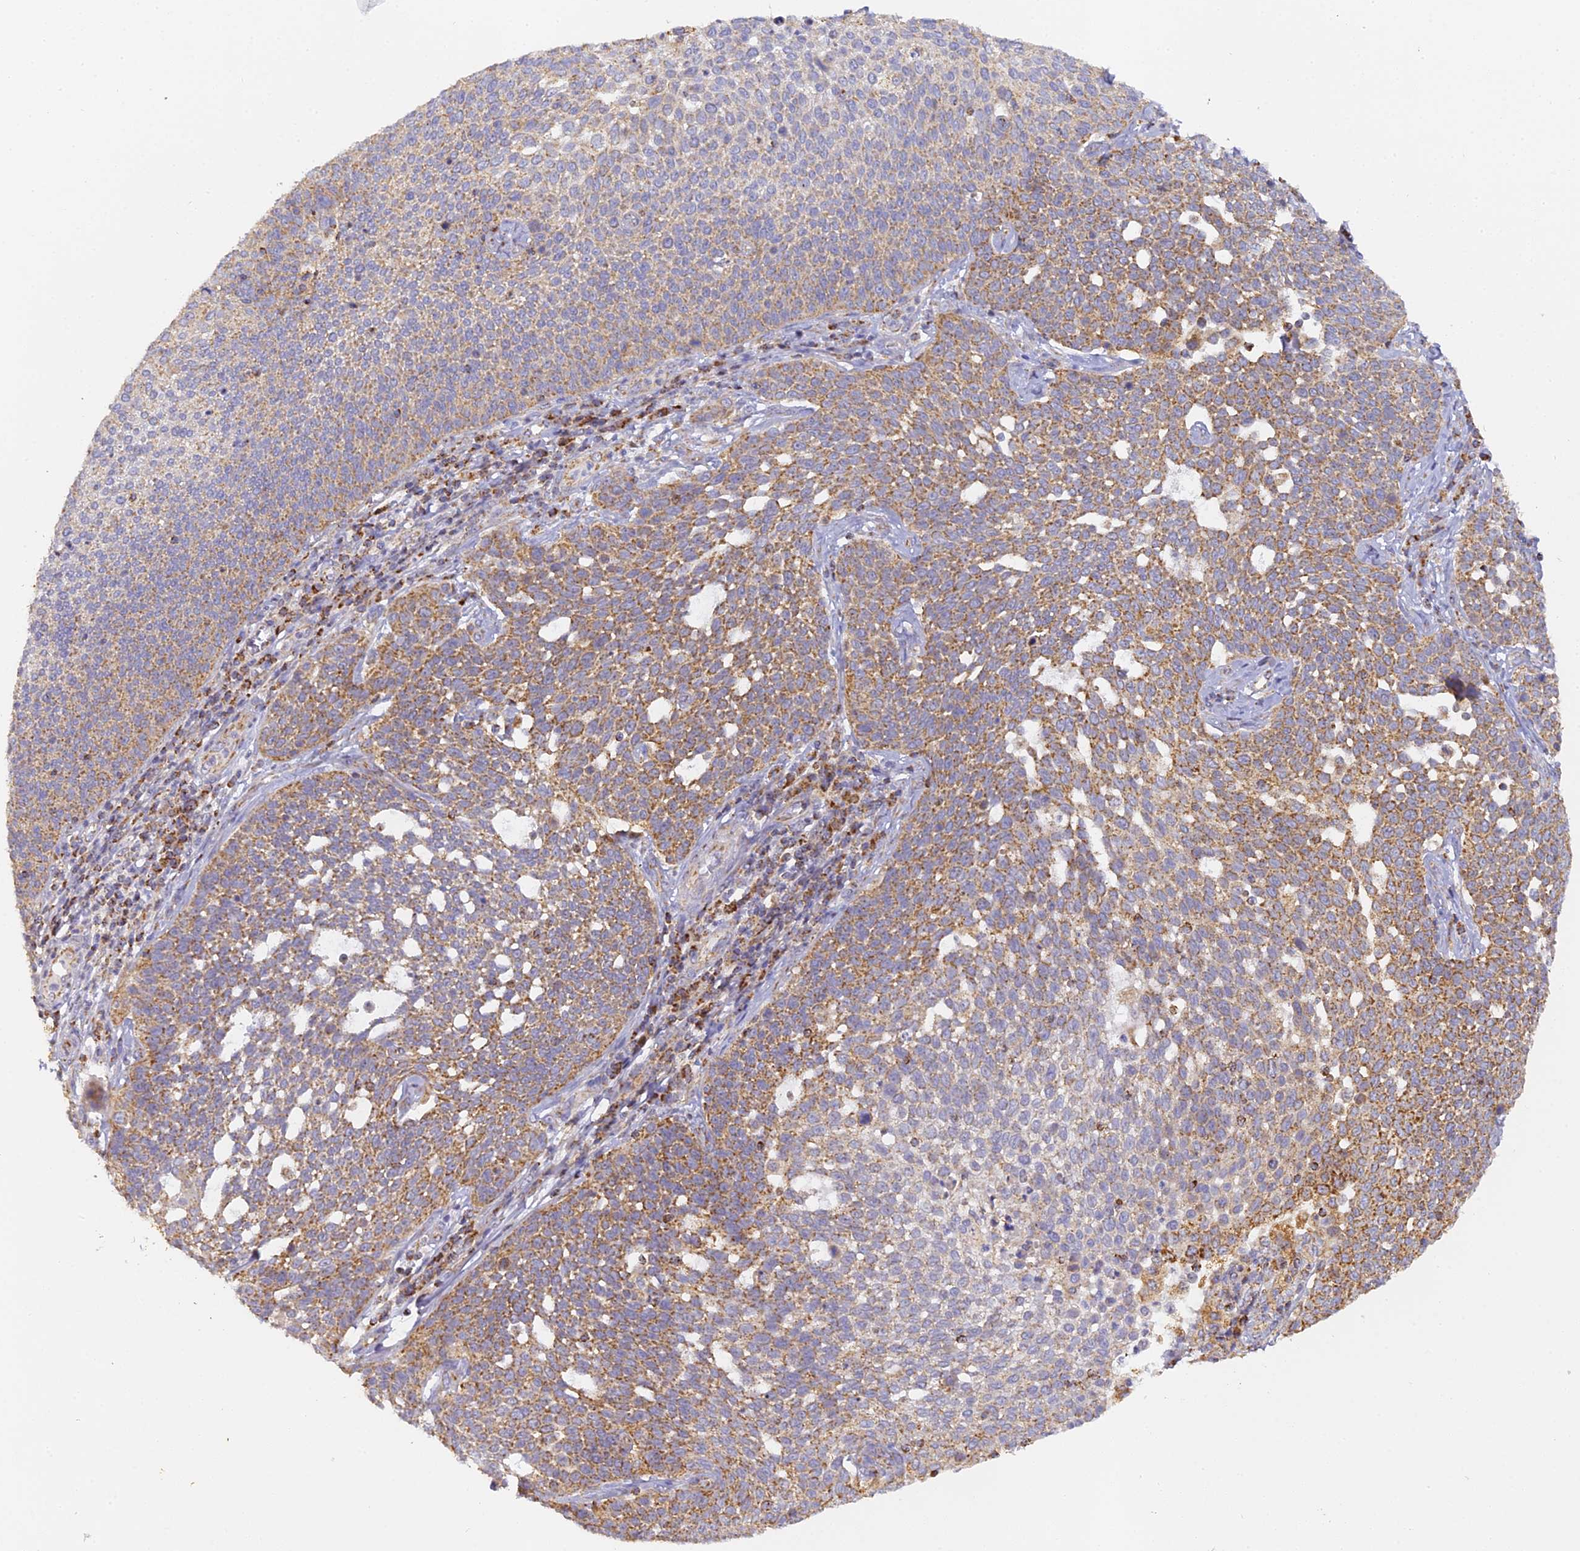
{"staining": {"intensity": "moderate", "quantity": "25%-75%", "location": "cytoplasmic/membranous"}, "tissue": "cervical cancer", "cell_type": "Tumor cells", "image_type": "cancer", "snomed": [{"axis": "morphology", "description": "Squamous cell carcinoma, NOS"}, {"axis": "topography", "description": "Cervix"}], "caption": "There is medium levels of moderate cytoplasmic/membranous expression in tumor cells of cervical squamous cell carcinoma, as demonstrated by immunohistochemical staining (brown color).", "gene": "DONSON", "patient": {"sex": "female", "age": 34}}